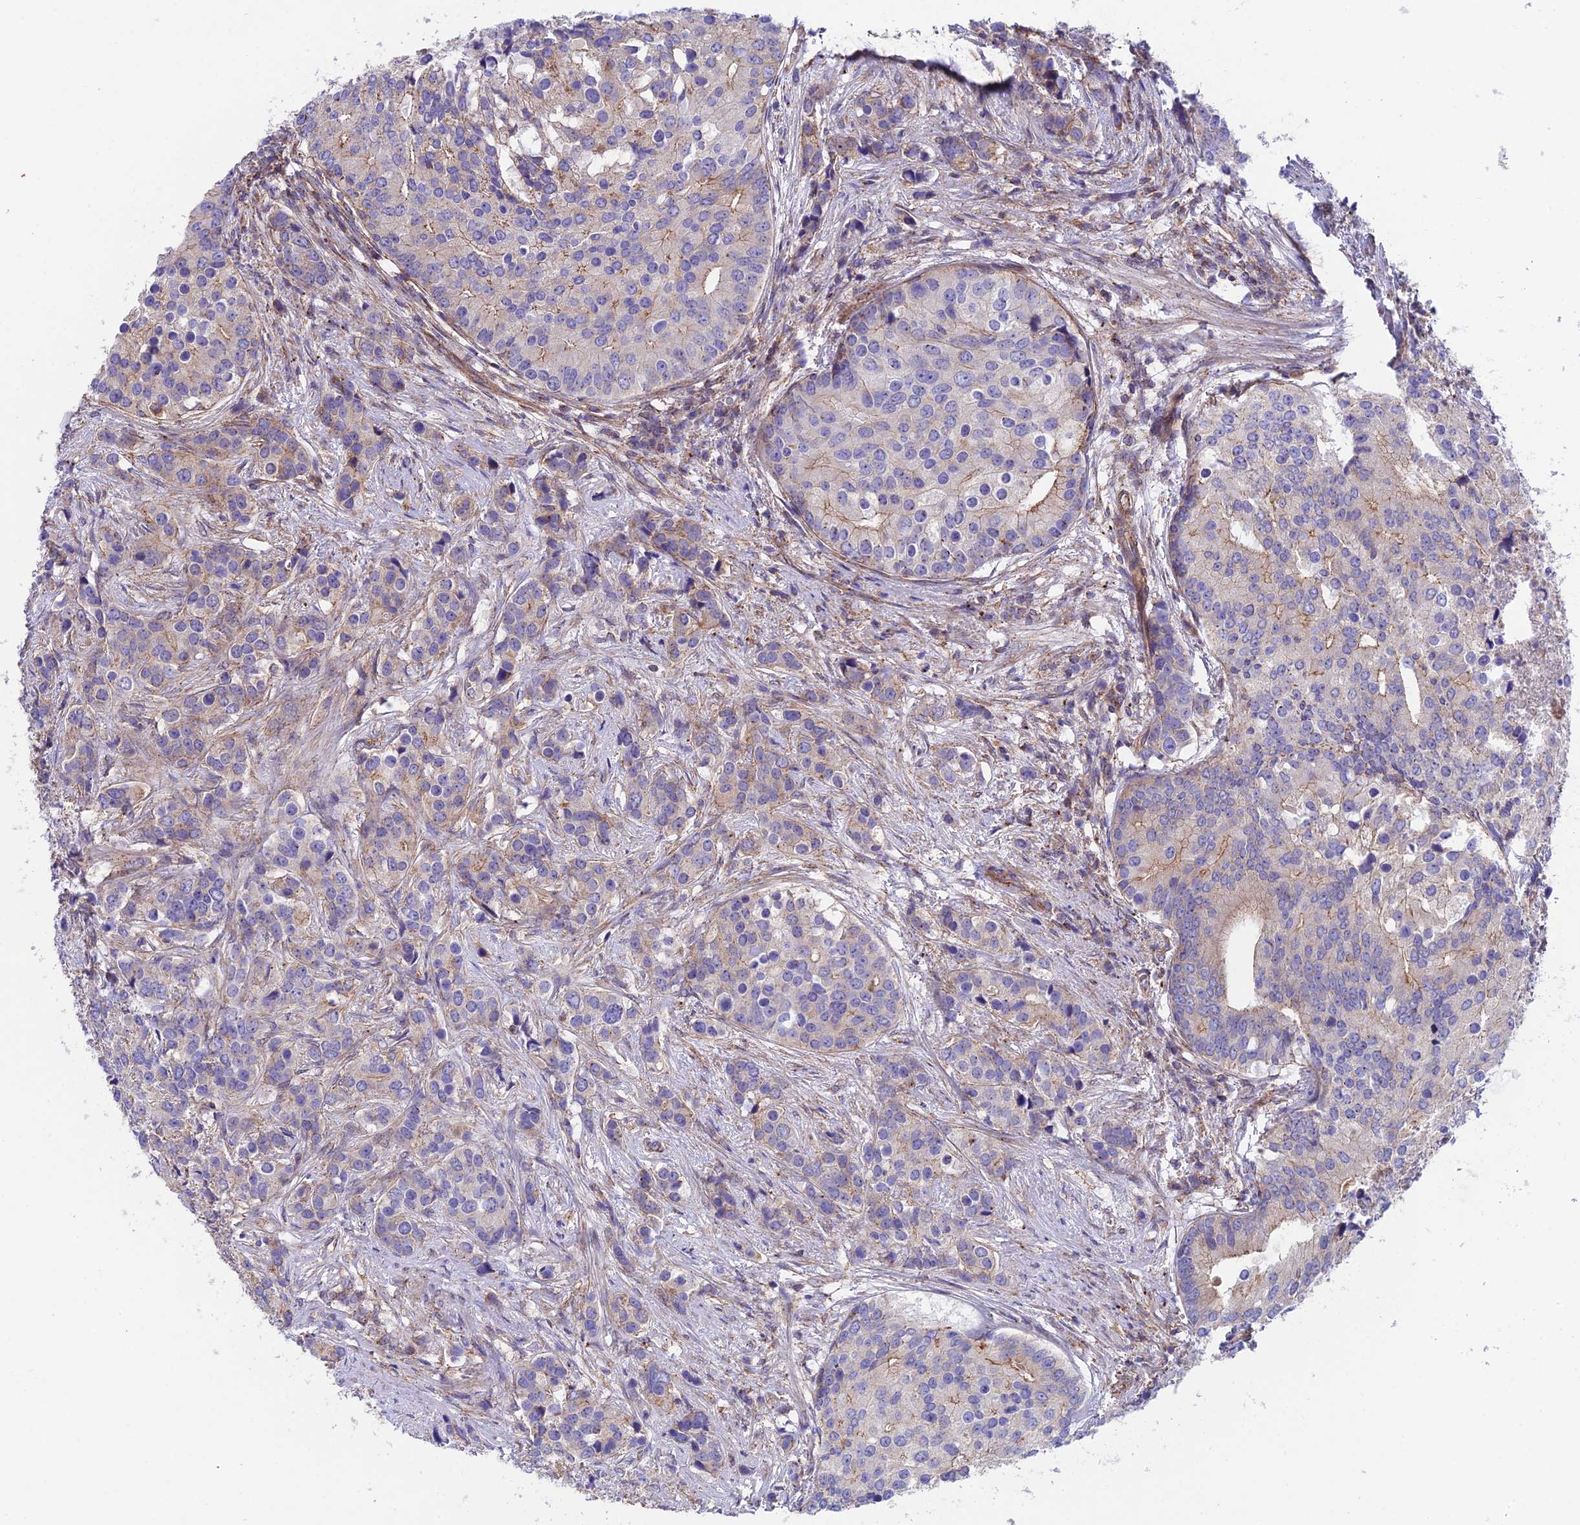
{"staining": {"intensity": "moderate", "quantity": "<25%", "location": "cytoplasmic/membranous"}, "tissue": "prostate cancer", "cell_type": "Tumor cells", "image_type": "cancer", "snomed": [{"axis": "morphology", "description": "Adenocarcinoma, High grade"}, {"axis": "topography", "description": "Prostate"}], "caption": "Tumor cells demonstrate low levels of moderate cytoplasmic/membranous positivity in about <25% of cells in human prostate cancer.", "gene": "QRFP", "patient": {"sex": "male", "age": 62}}